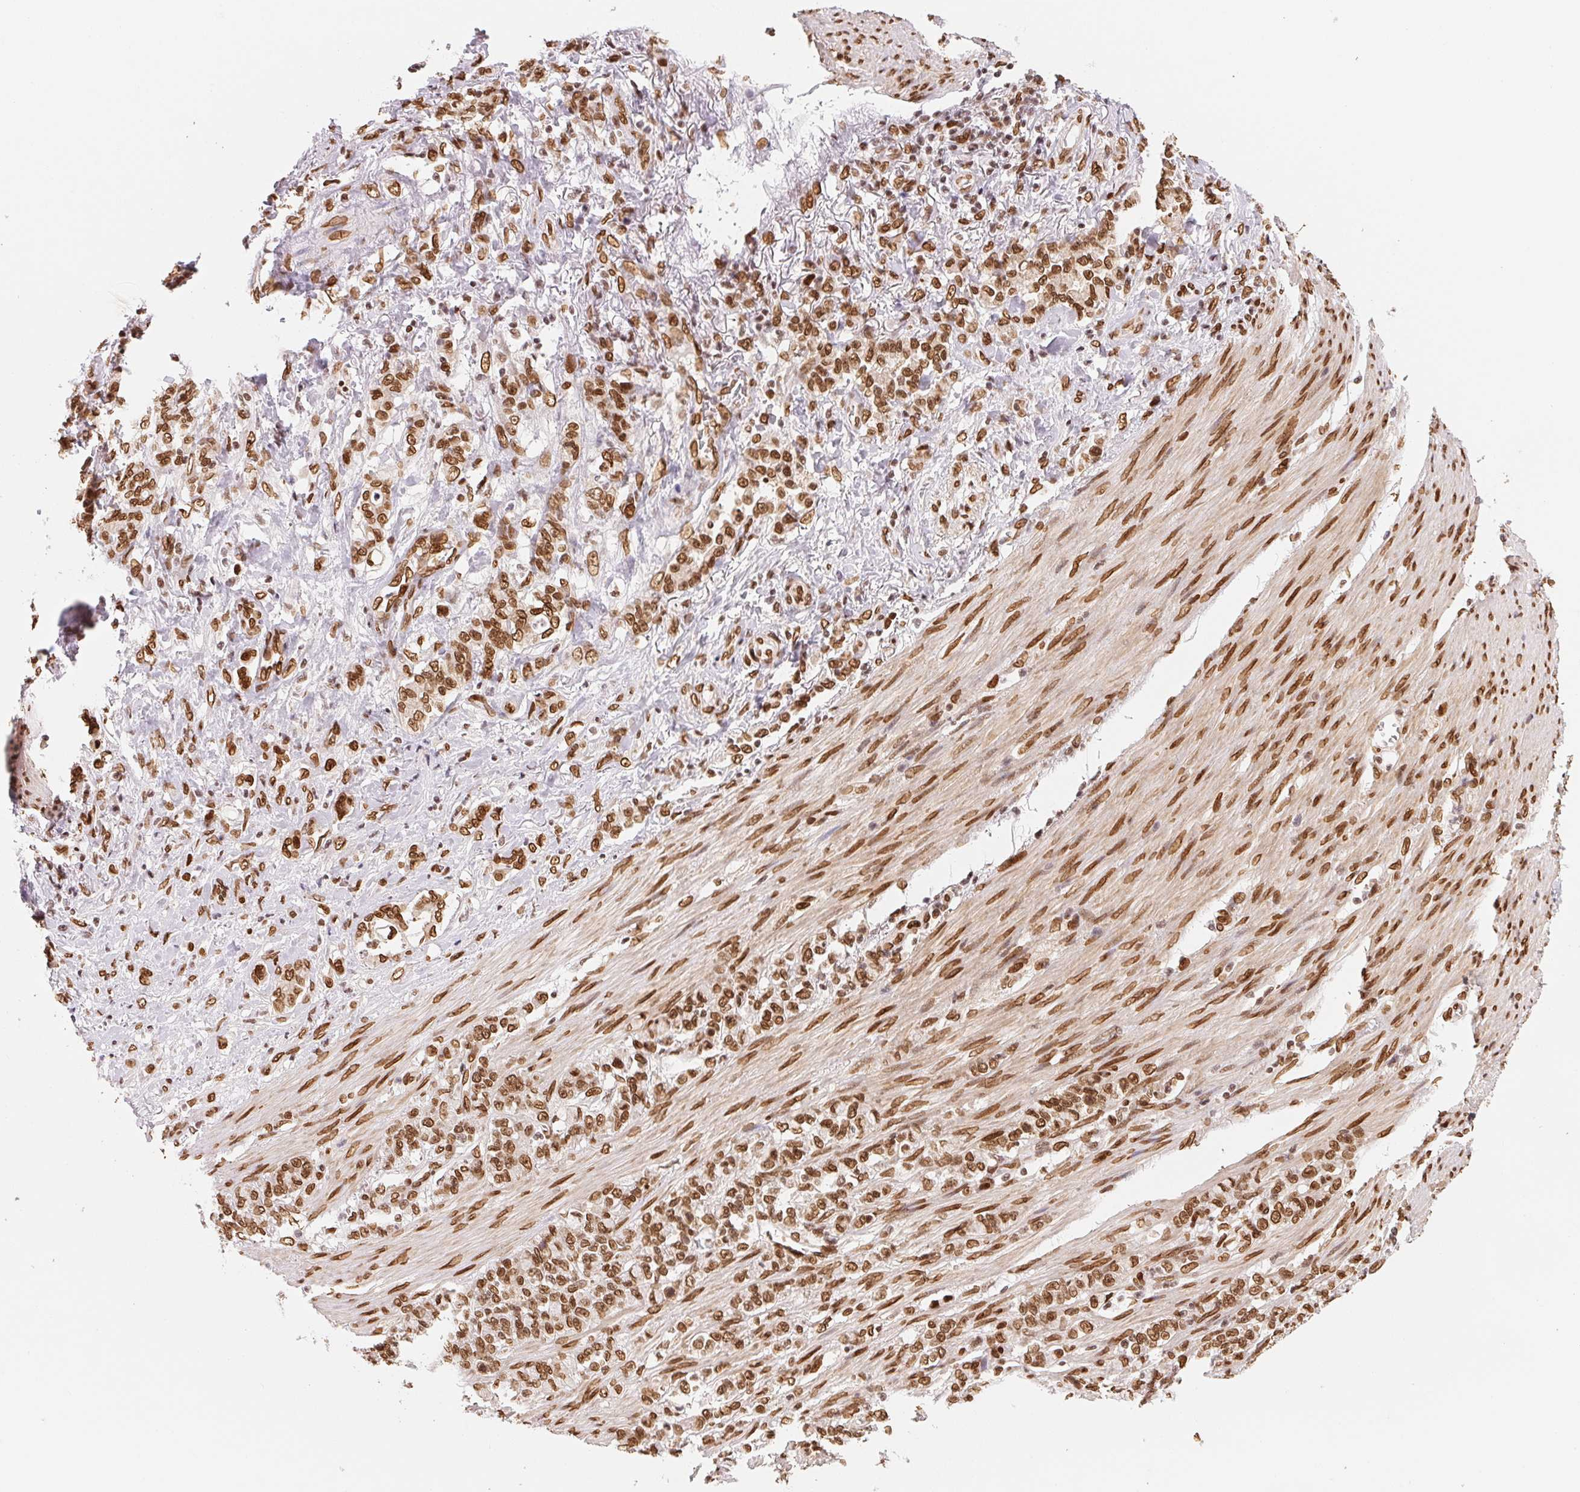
{"staining": {"intensity": "strong", "quantity": ">75%", "location": "cytoplasmic/membranous,nuclear"}, "tissue": "stomach cancer", "cell_type": "Tumor cells", "image_type": "cancer", "snomed": [{"axis": "morphology", "description": "Adenocarcinoma, NOS"}, {"axis": "topography", "description": "Stomach"}], "caption": "Stomach adenocarcinoma tissue reveals strong cytoplasmic/membranous and nuclear positivity in about >75% of tumor cells The staining was performed using DAB, with brown indicating positive protein expression. Nuclei are stained blue with hematoxylin.", "gene": "SAP30BP", "patient": {"sex": "female", "age": 79}}